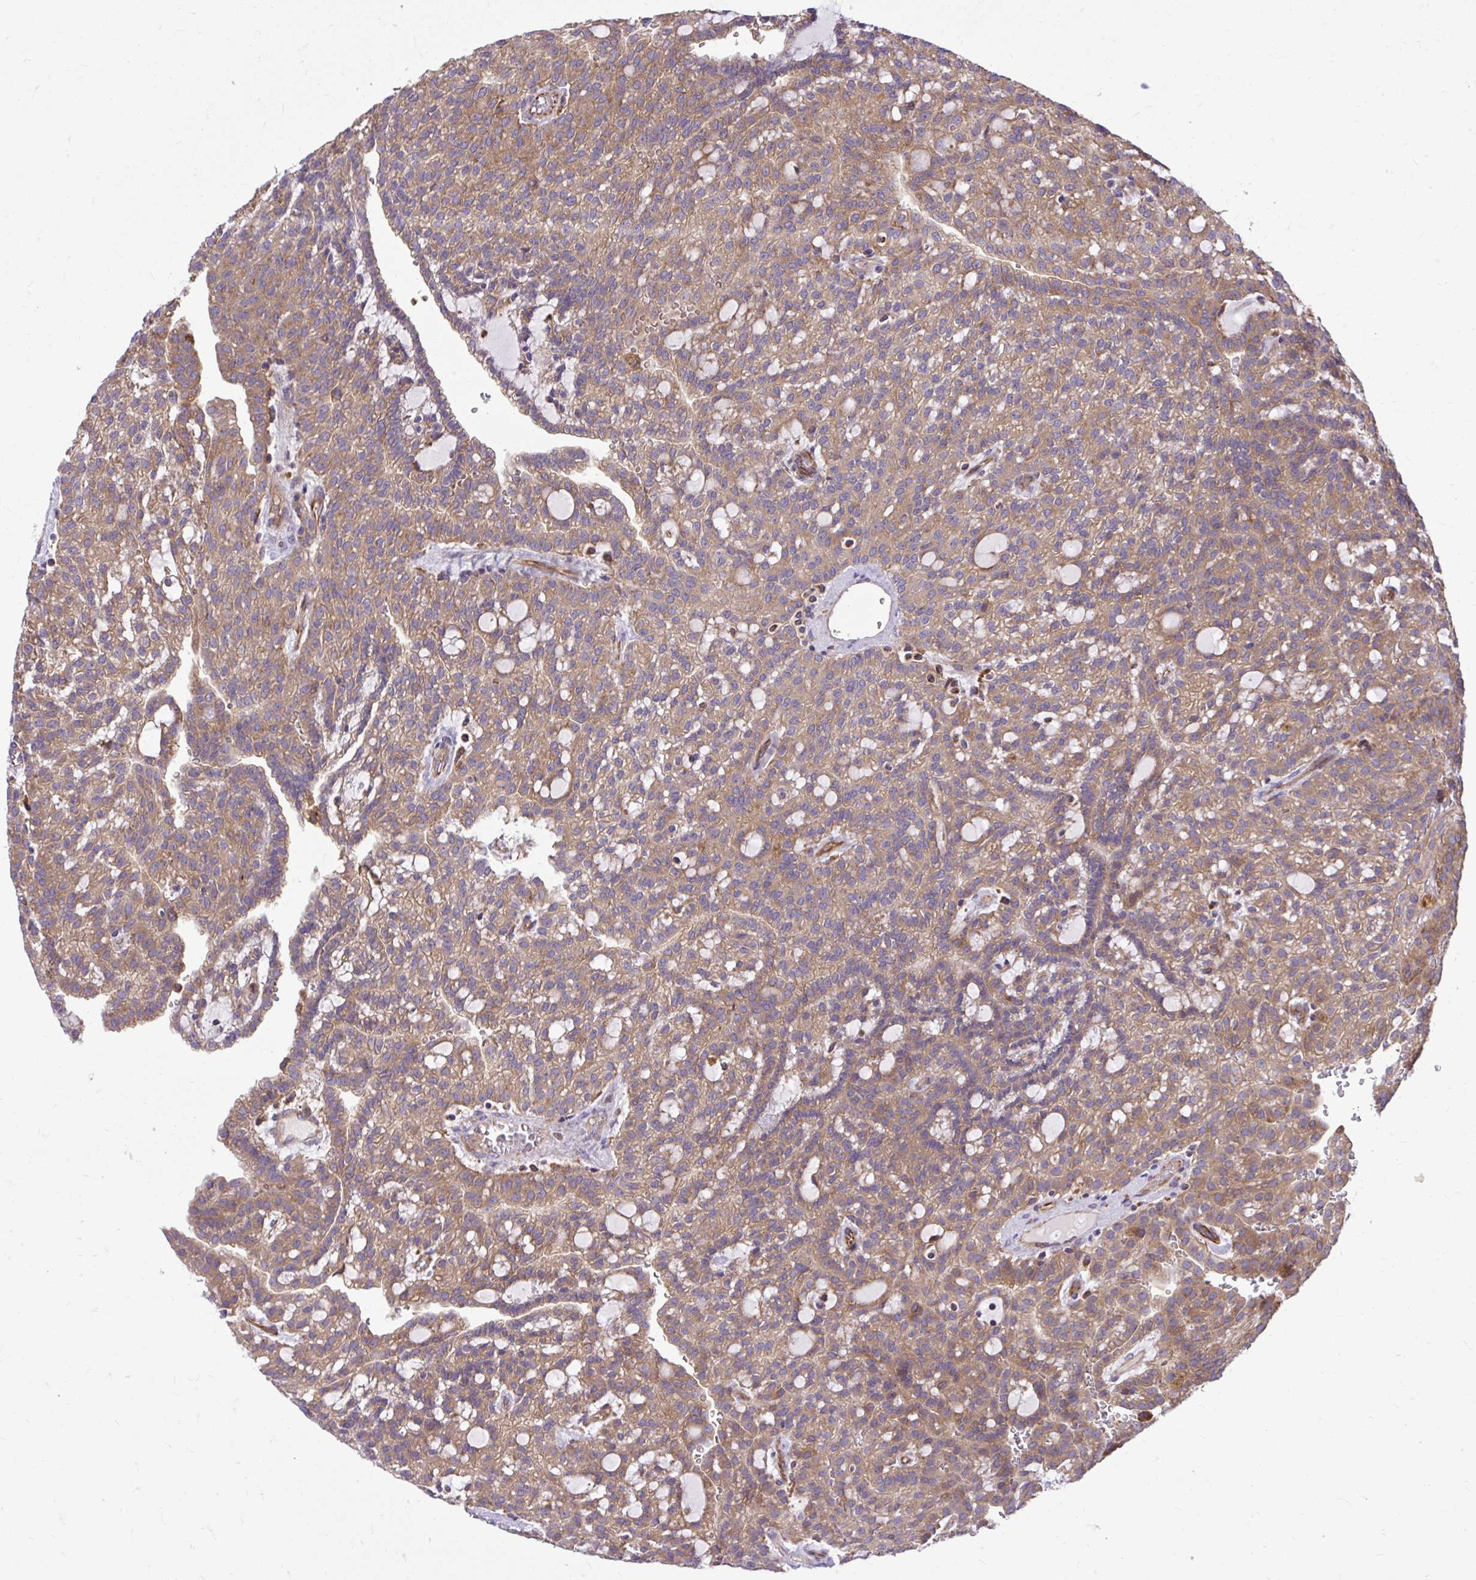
{"staining": {"intensity": "weak", "quantity": ">75%", "location": "cytoplasmic/membranous"}, "tissue": "renal cancer", "cell_type": "Tumor cells", "image_type": "cancer", "snomed": [{"axis": "morphology", "description": "Adenocarcinoma, NOS"}, {"axis": "topography", "description": "Kidney"}], "caption": "The photomicrograph demonstrates immunohistochemical staining of adenocarcinoma (renal). There is weak cytoplasmic/membranous positivity is appreciated in approximately >75% of tumor cells. The protein of interest is shown in brown color, while the nuclei are stained blue.", "gene": "PAIP2", "patient": {"sex": "male", "age": 63}}